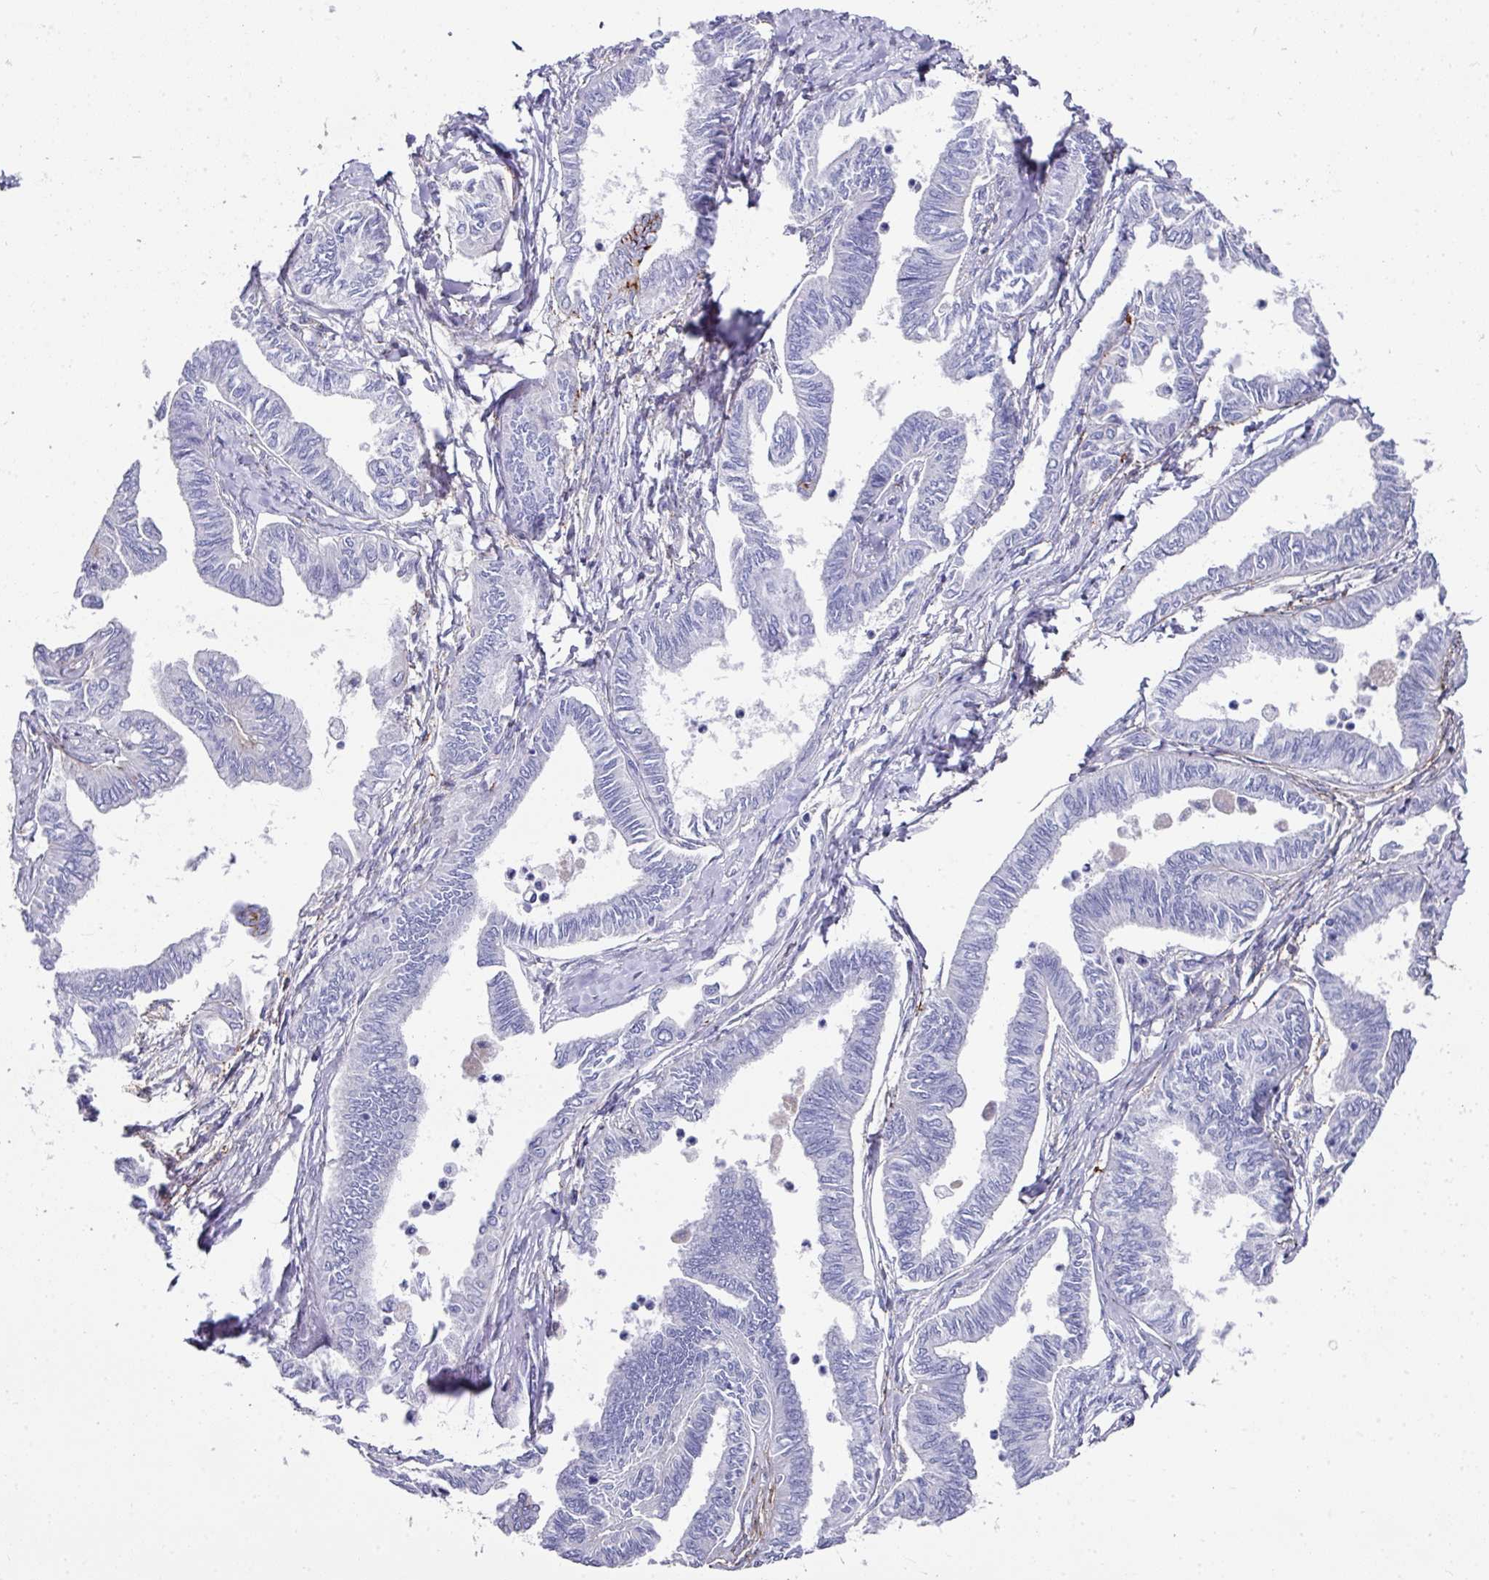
{"staining": {"intensity": "negative", "quantity": "none", "location": "none"}, "tissue": "ovarian cancer", "cell_type": "Tumor cells", "image_type": "cancer", "snomed": [{"axis": "morphology", "description": "Carcinoma, endometroid"}, {"axis": "topography", "description": "Ovary"}], "caption": "Human ovarian cancer stained for a protein using IHC shows no positivity in tumor cells.", "gene": "CLDN1", "patient": {"sex": "female", "age": 70}}